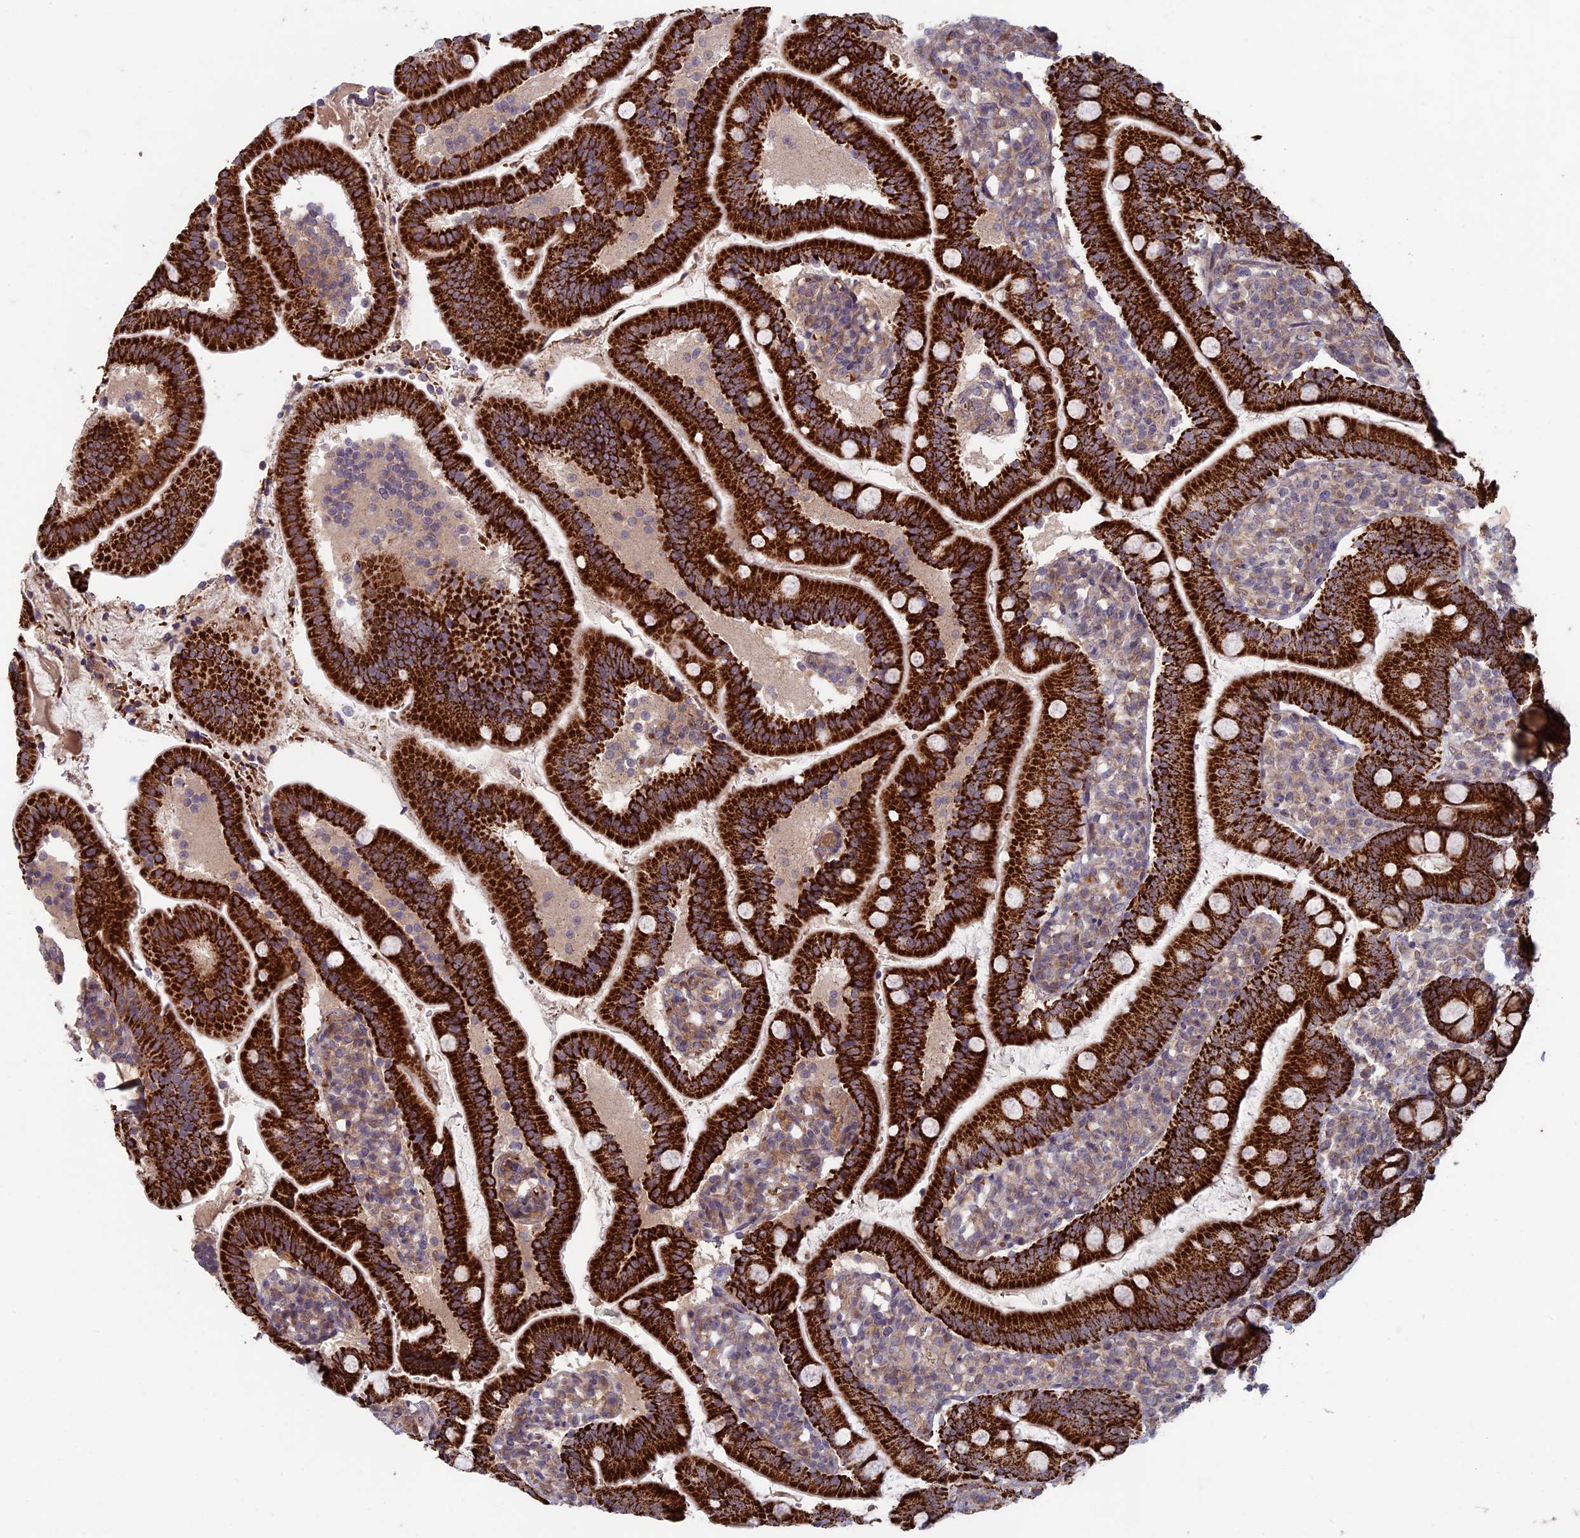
{"staining": {"intensity": "strong", "quantity": ">75%", "location": "cytoplasmic/membranous"}, "tissue": "duodenum", "cell_type": "Glandular cells", "image_type": "normal", "snomed": [{"axis": "morphology", "description": "Normal tissue, NOS"}, {"axis": "topography", "description": "Duodenum"}], "caption": "The histopathology image demonstrates a brown stain indicating the presence of a protein in the cytoplasmic/membranous of glandular cells in duodenum.", "gene": "RCCD1", "patient": {"sex": "female", "age": 67}}